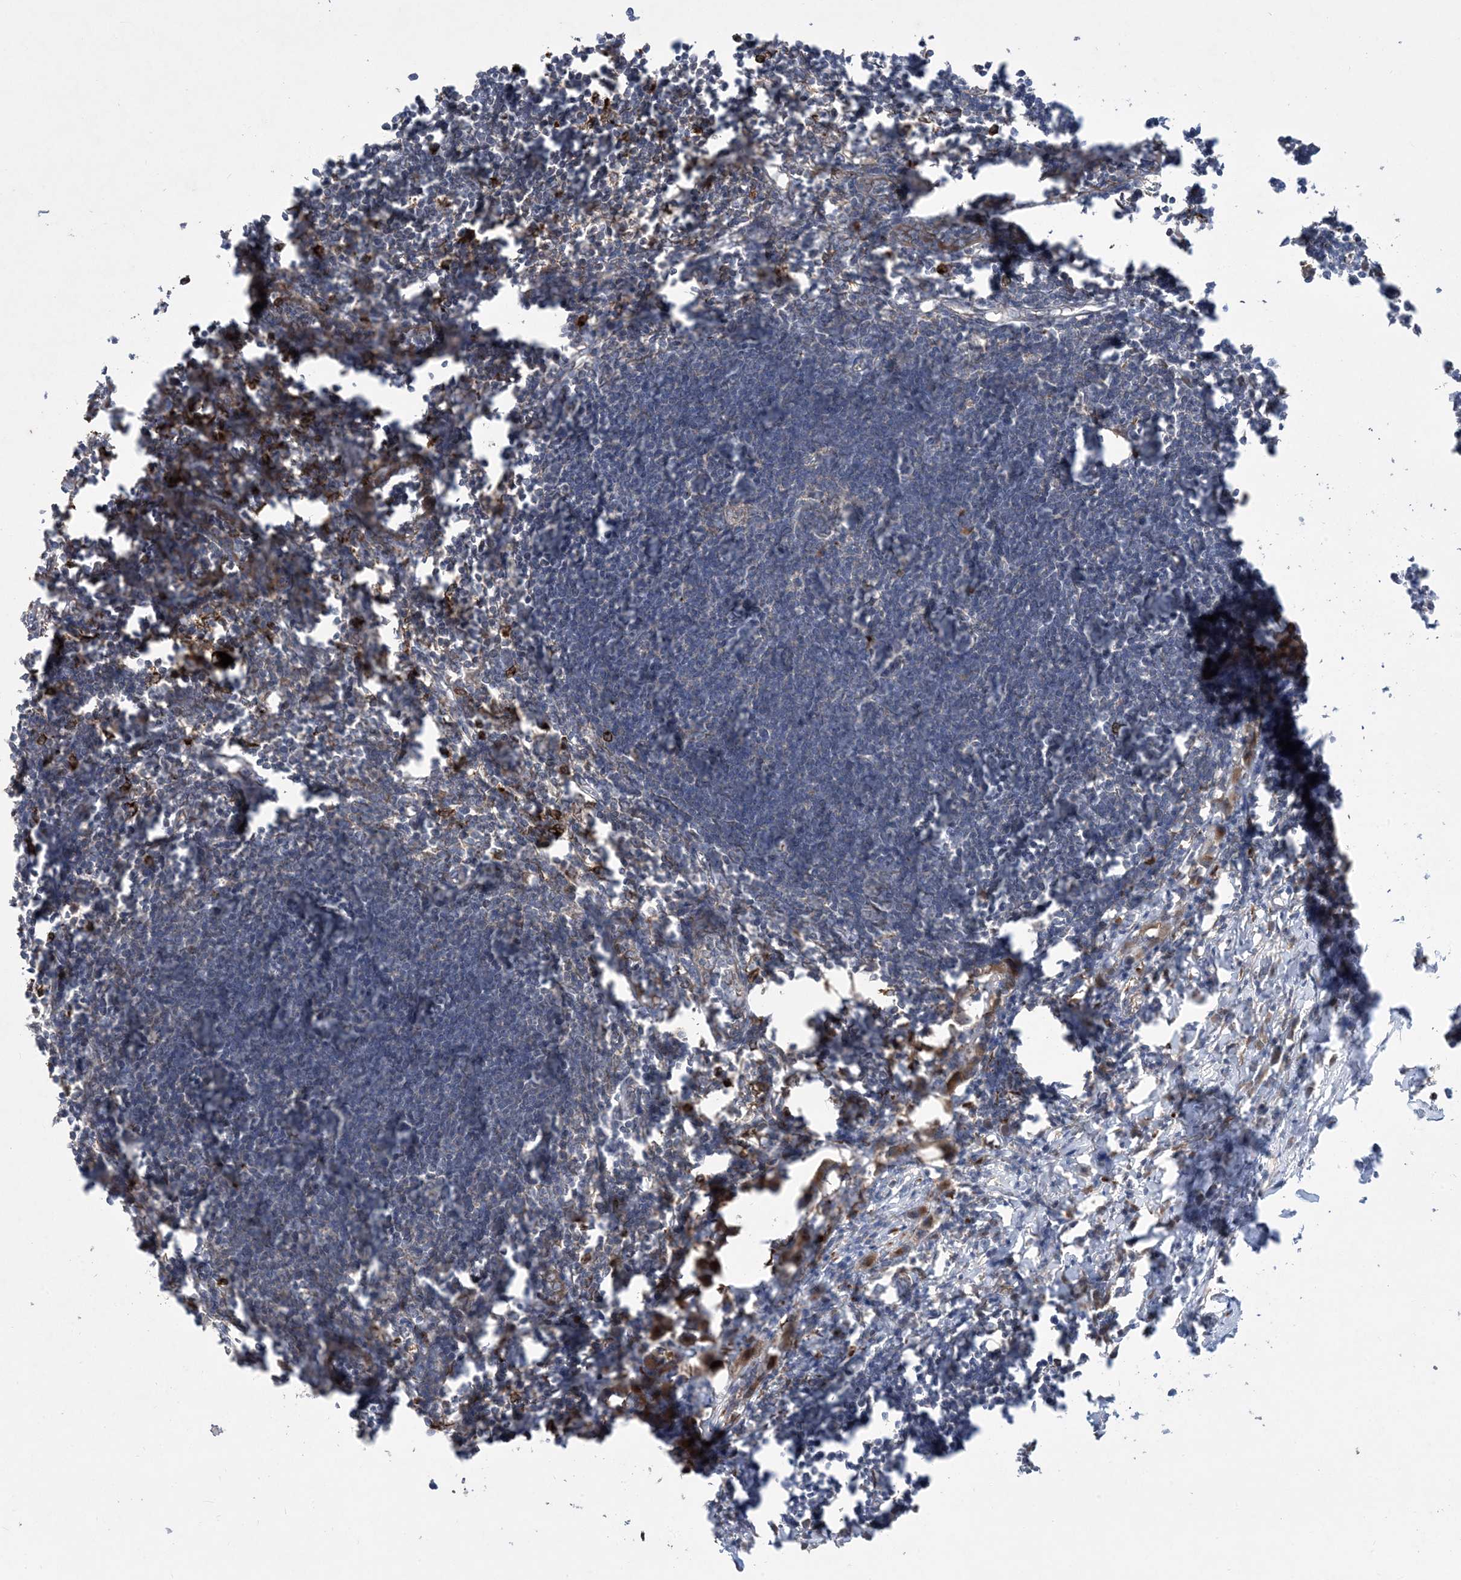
{"staining": {"intensity": "negative", "quantity": "none", "location": "none"}, "tissue": "lymph node", "cell_type": "Germinal center cells", "image_type": "normal", "snomed": [{"axis": "morphology", "description": "Normal tissue, NOS"}, {"axis": "morphology", "description": "Malignant melanoma, Metastatic site"}, {"axis": "topography", "description": "Lymph node"}], "caption": "IHC micrograph of normal lymph node: lymph node stained with DAB (3,3'-diaminobenzidine) demonstrates no significant protein staining in germinal center cells.", "gene": "MASP2", "patient": {"sex": "male", "age": 41}}